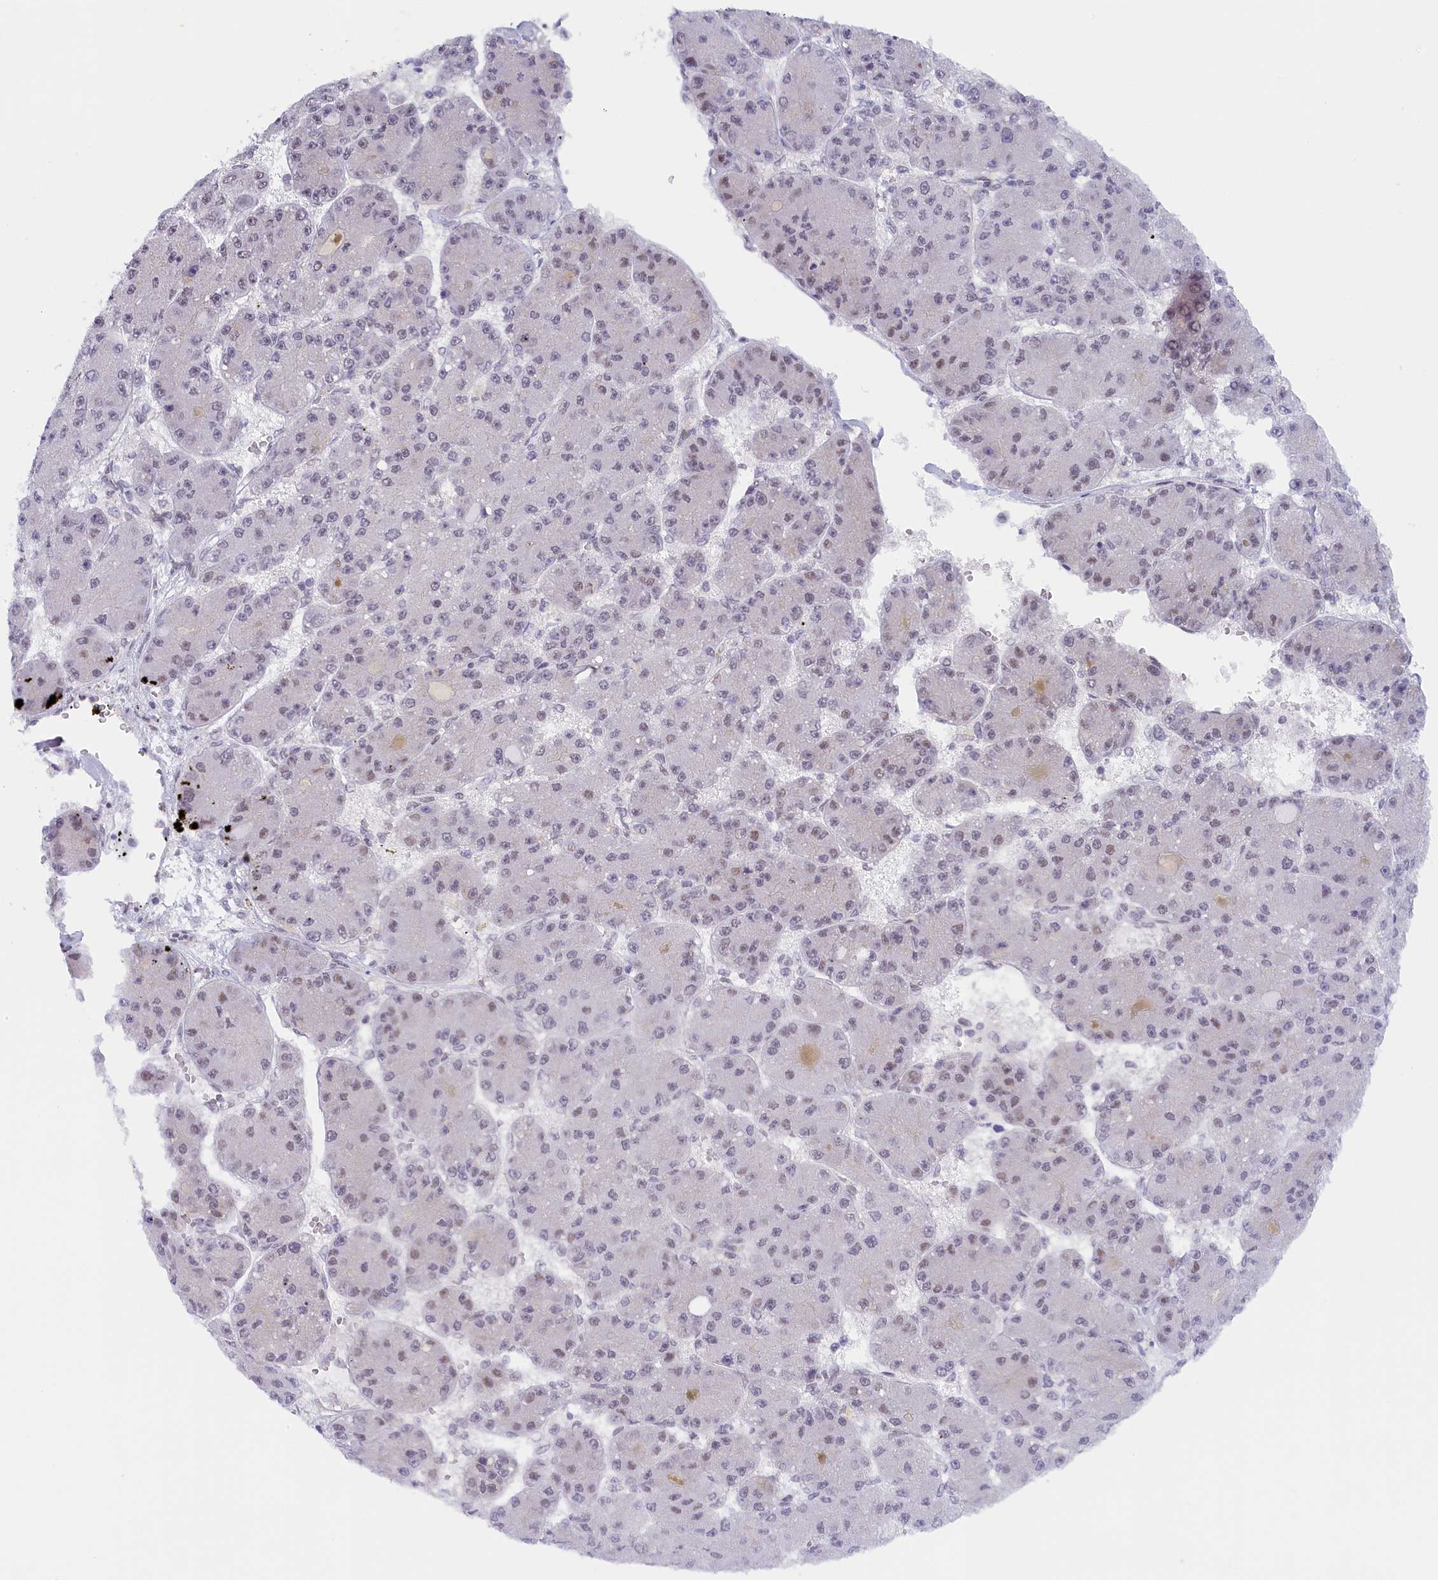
{"staining": {"intensity": "weak", "quantity": "<25%", "location": "nuclear"}, "tissue": "liver cancer", "cell_type": "Tumor cells", "image_type": "cancer", "snomed": [{"axis": "morphology", "description": "Carcinoma, Hepatocellular, NOS"}, {"axis": "topography", "description": "Liver"}], "caption": "Immunohistochemistry (IHC) micrograph of neoplastic tissue: liver hepatocellular carcinoma stained with DAB (3,3'-diaminobenzidine) demonstrates no significant protein positivity in tumor cells.", "gene": "SEC31B", "patient": {"sex": "male", "age": 67}}